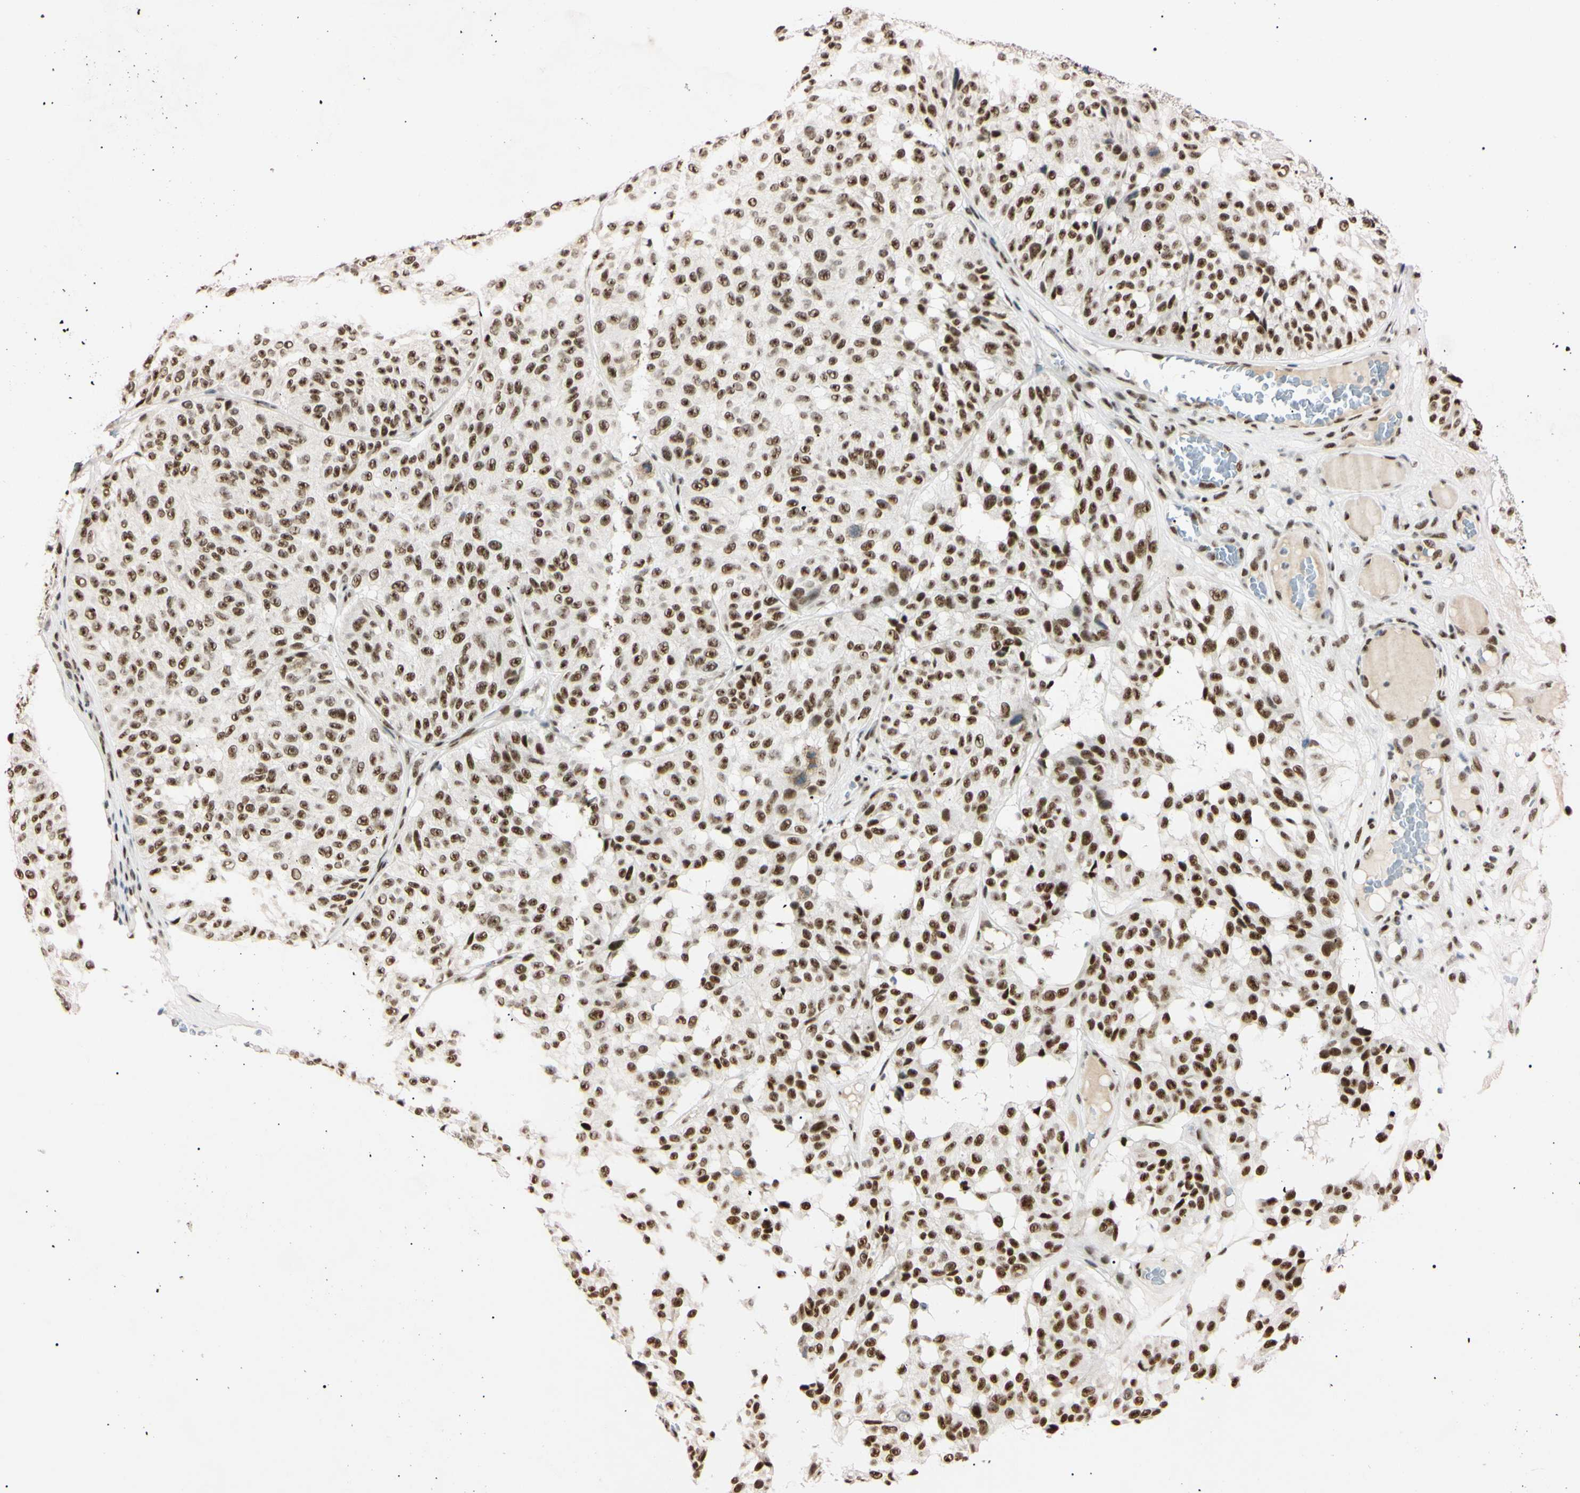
{"staining": {"intensity": "strong", "quantity": ">75%", "location": "nuclear"}, "tissue": "melanoma", "cell_type": "Tumor cells", "image_type": "cancer", "snomed": [{"axis": "morphology", "description": "Malignant melanoma, NOS"}, {"axis": "topography", "description": "Skin"}], "caption": "A brown stain shows strong nuclear positivity of a protein in melanoma tumor cells. (DAB (3,3'-diaminobenzidine) IHC, brown staining for protein, blue staining for nuclei).", "gene": "ZNF134", "patient": {"sex": "female", "age": 46}}